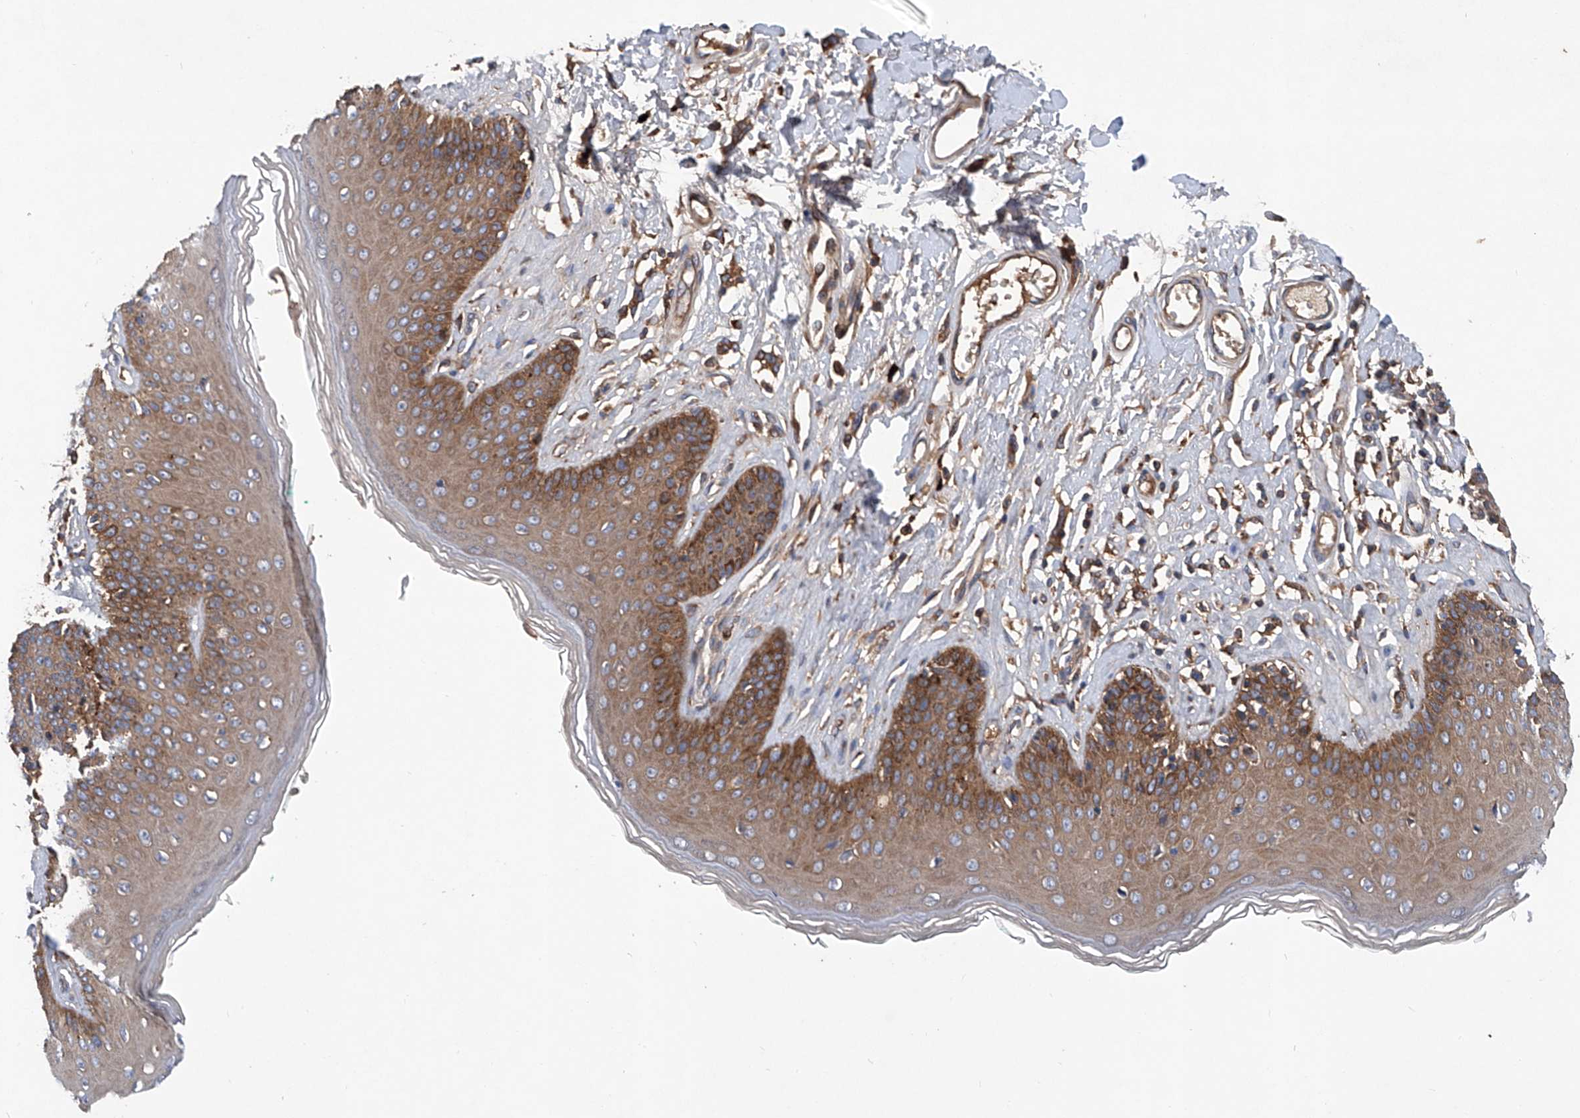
{"staining": {"intensity": "strong", "quantity": ">75%", "location": "cytoplasmic/membranous"}, "tissue": "skin", "cell_type": "Epidermal cells", "image_type": "normal", "snomed": [{"axis": "morphology", "description": "Normal tissue, NOS"}, {"axis": "morphology", "description": "Squamous cell carcinoma, NOS"}, {"axis": "topography", "description": "Vulva"}], "caption": "This image demonstrates unremarkable skin stained with immunohistochemistry (IHC) to label a protein in brown. The cytoplasmic/membranous of epidermal cells show strong positivity for the protein. Nuclei are counter-stained blue.", "gene": "ASCC3", "patient": {"sex": "female", "age": 85}}